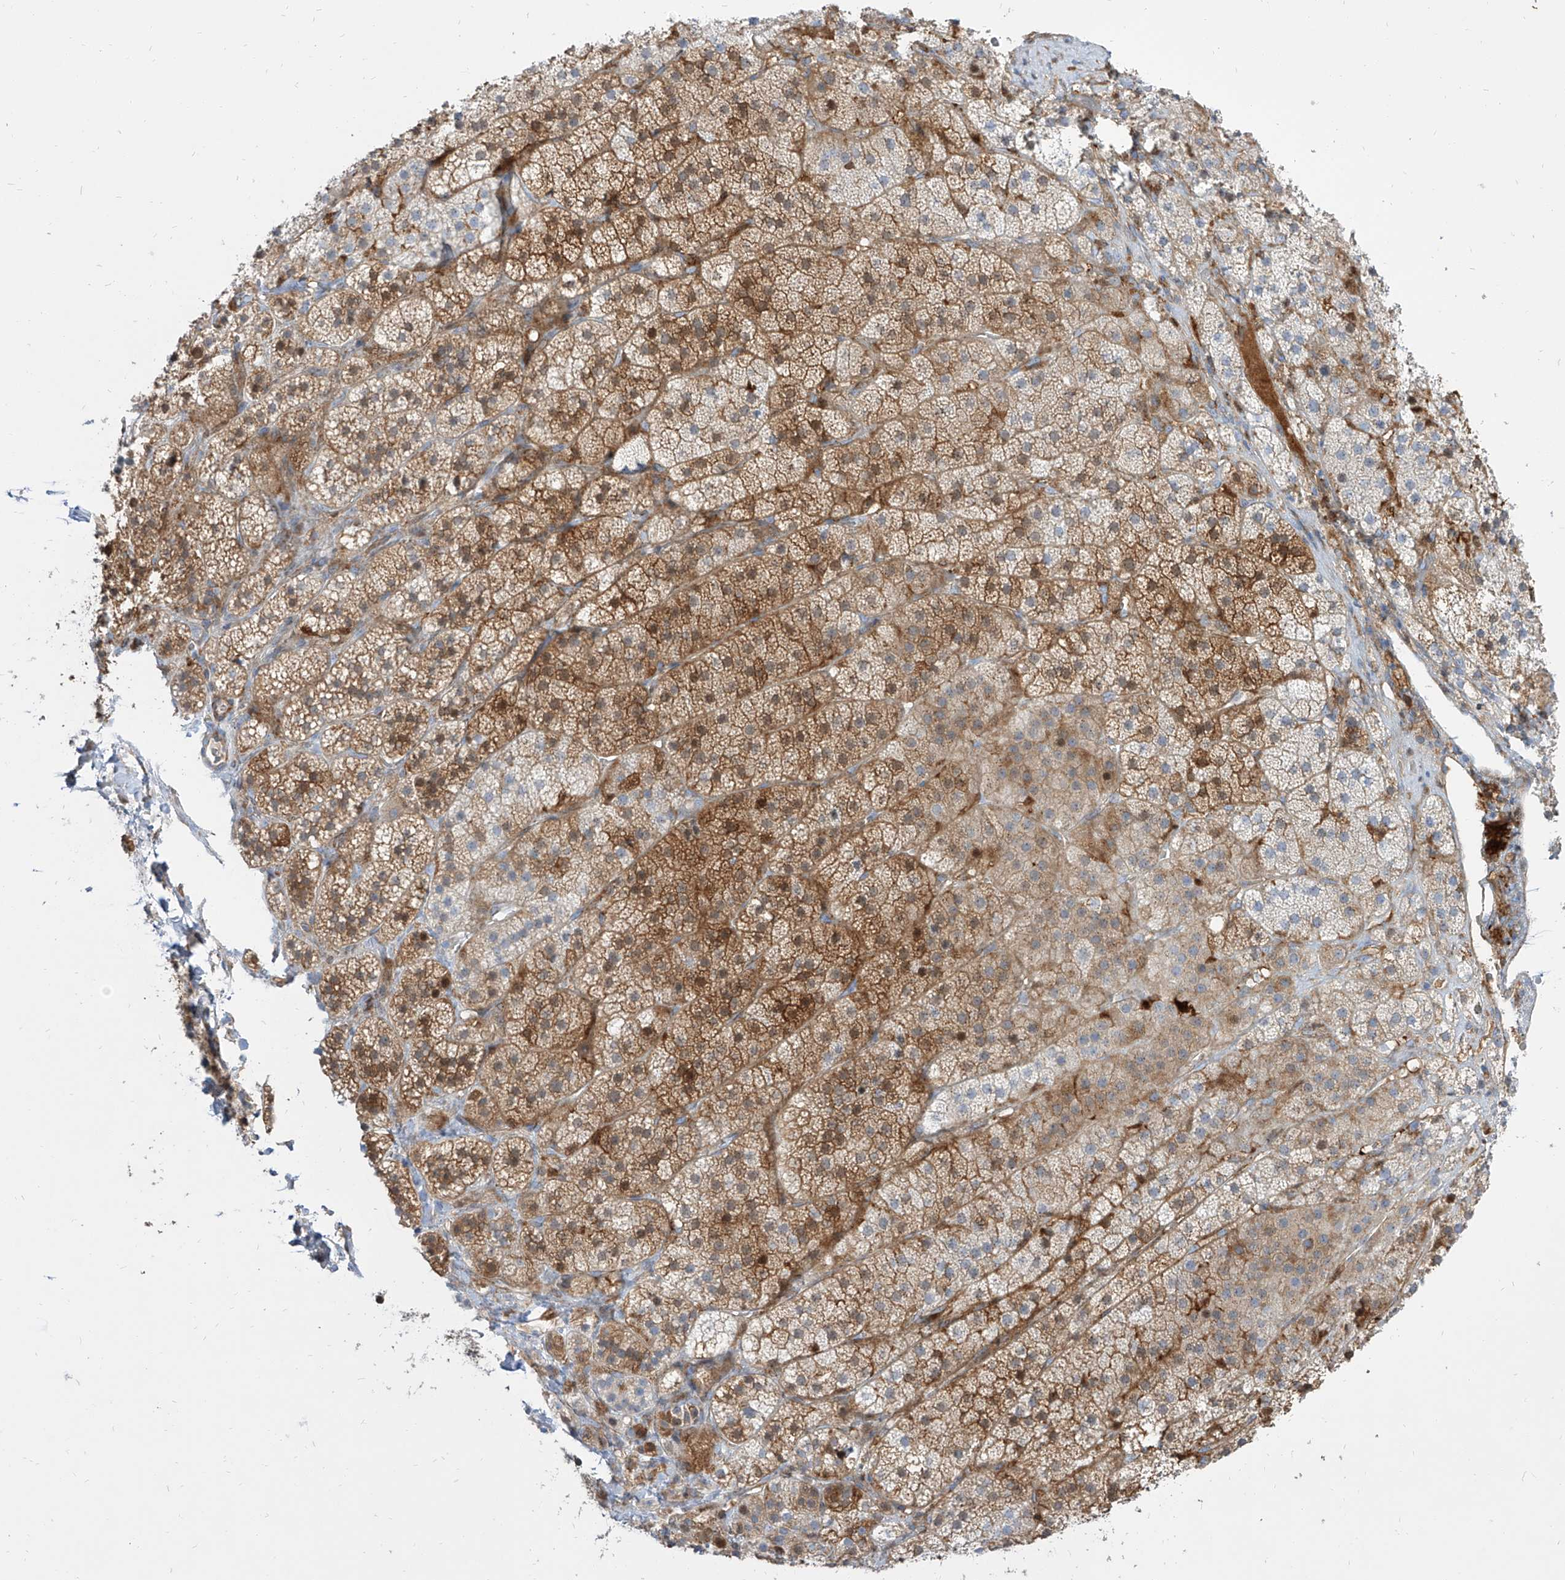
{"staining": {"intensity": "moderate", "quantity": ">75%", "location": "cytoplasmic/membranous"}, "tissue": "adrenal gland", "cell_type": "Glandular cells", "image_type": "normal", "snomed": [{"axis": "morphology", "description": "Normal tissue, NOS"}, {"axis": "topography", "description": "Adrenal gland"}], "caption": "Immunohistochemical staining of unremarkable human adrenal gland shows moderate cytoplasmic/membranous protein expression in about >75% of glandular cells. (DAB (3,3'-diaminobenzidine) IHC with brightfield microscopy, high magnification).", "gene": "KYNU", "patient": {"sex": "female", "age": 44}}